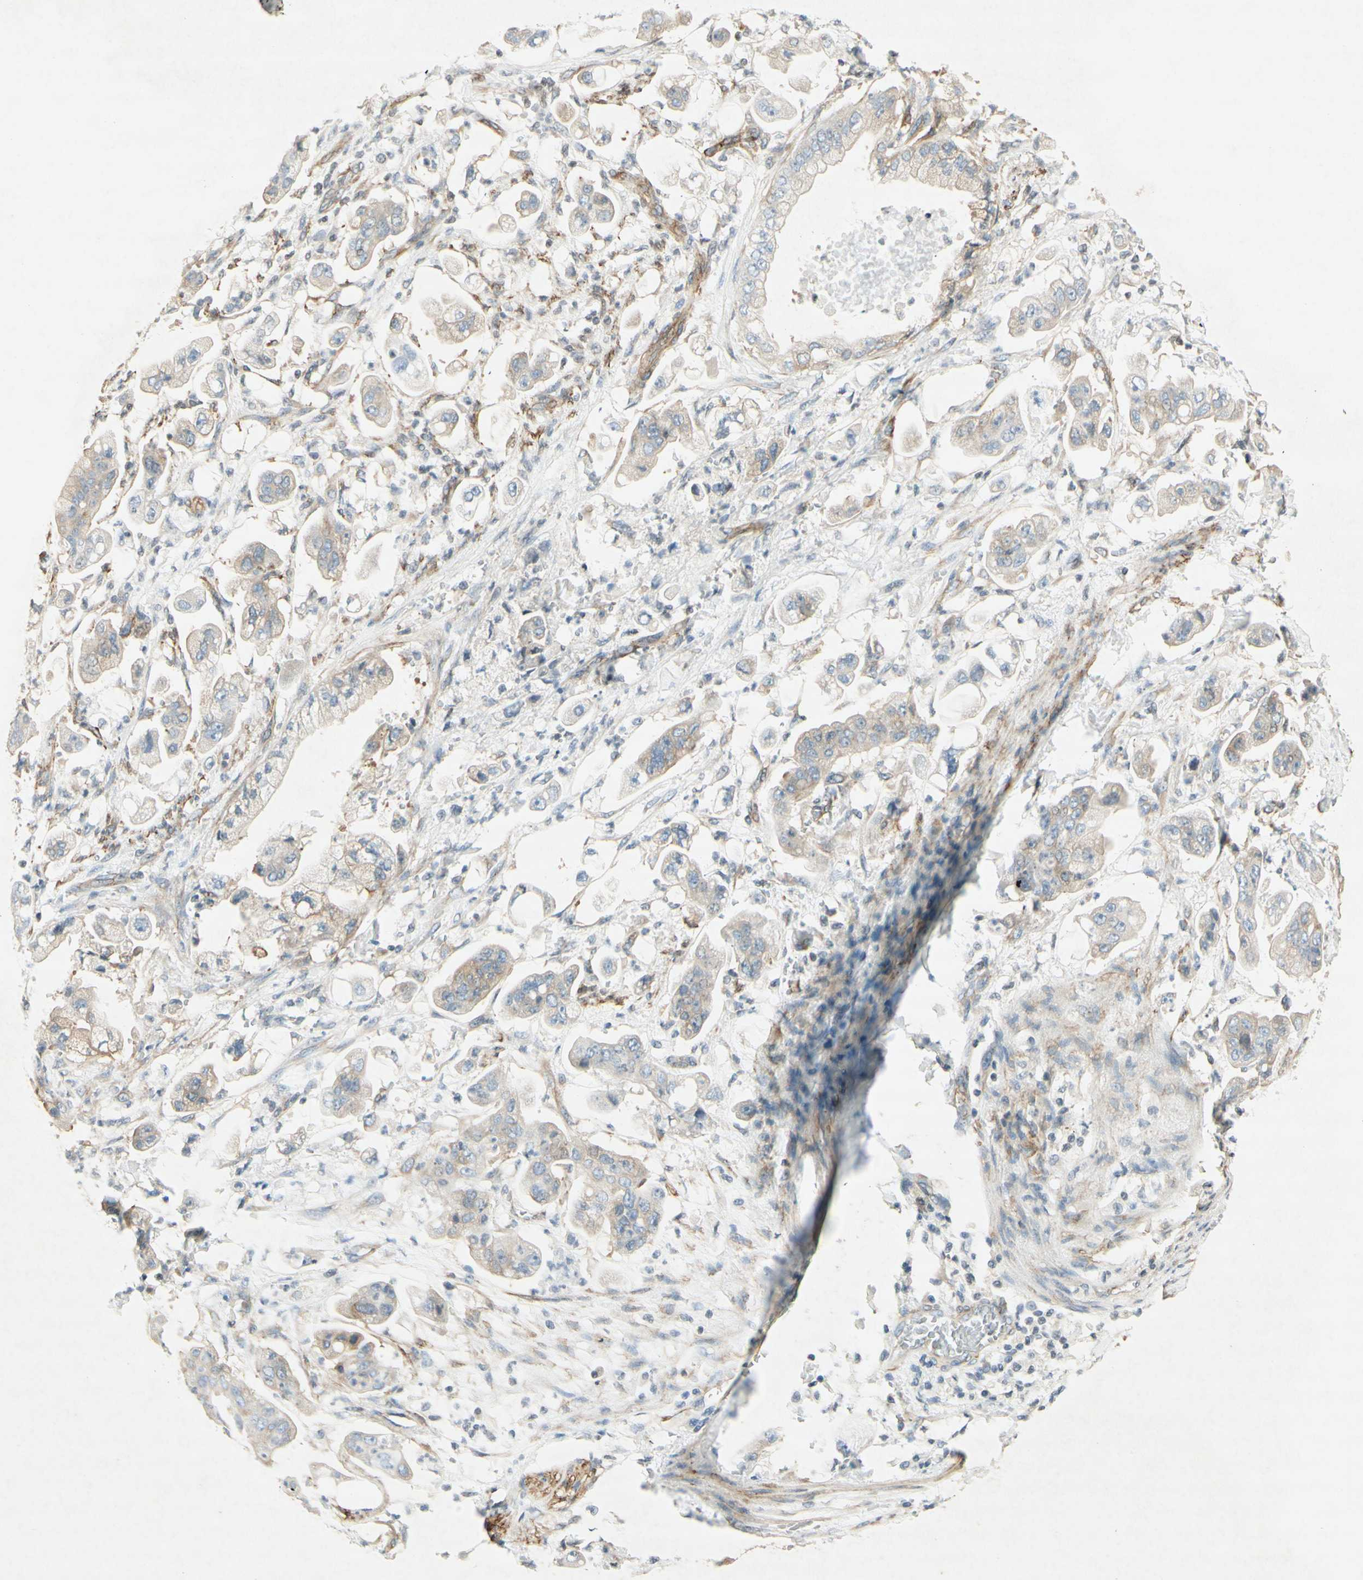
{"staining": {"intensity": "weak", "quantity": "25%-75%", "location": "cytoplasmic/membranous"}, "tissue": "stomach cancer", "cell_type": "Tumor cells", "image_type": "cancer", "snomed": [{"axis": "morphology", "description": "Adenocarcinoma, NOS"}, {"axis": "topography", "description": "Stomach"}], "caption": "Immunohistochemistry (DAB (3,3'-diaminobenzidine)) staining of stomach cancer (adenocarcinoma) reveals weak cytoplasmic/membranous protein staining in approximately 25%-75% of tumor cells.", "gene": "MAP1B", "patient": {"sex": "male", "age": 62}}